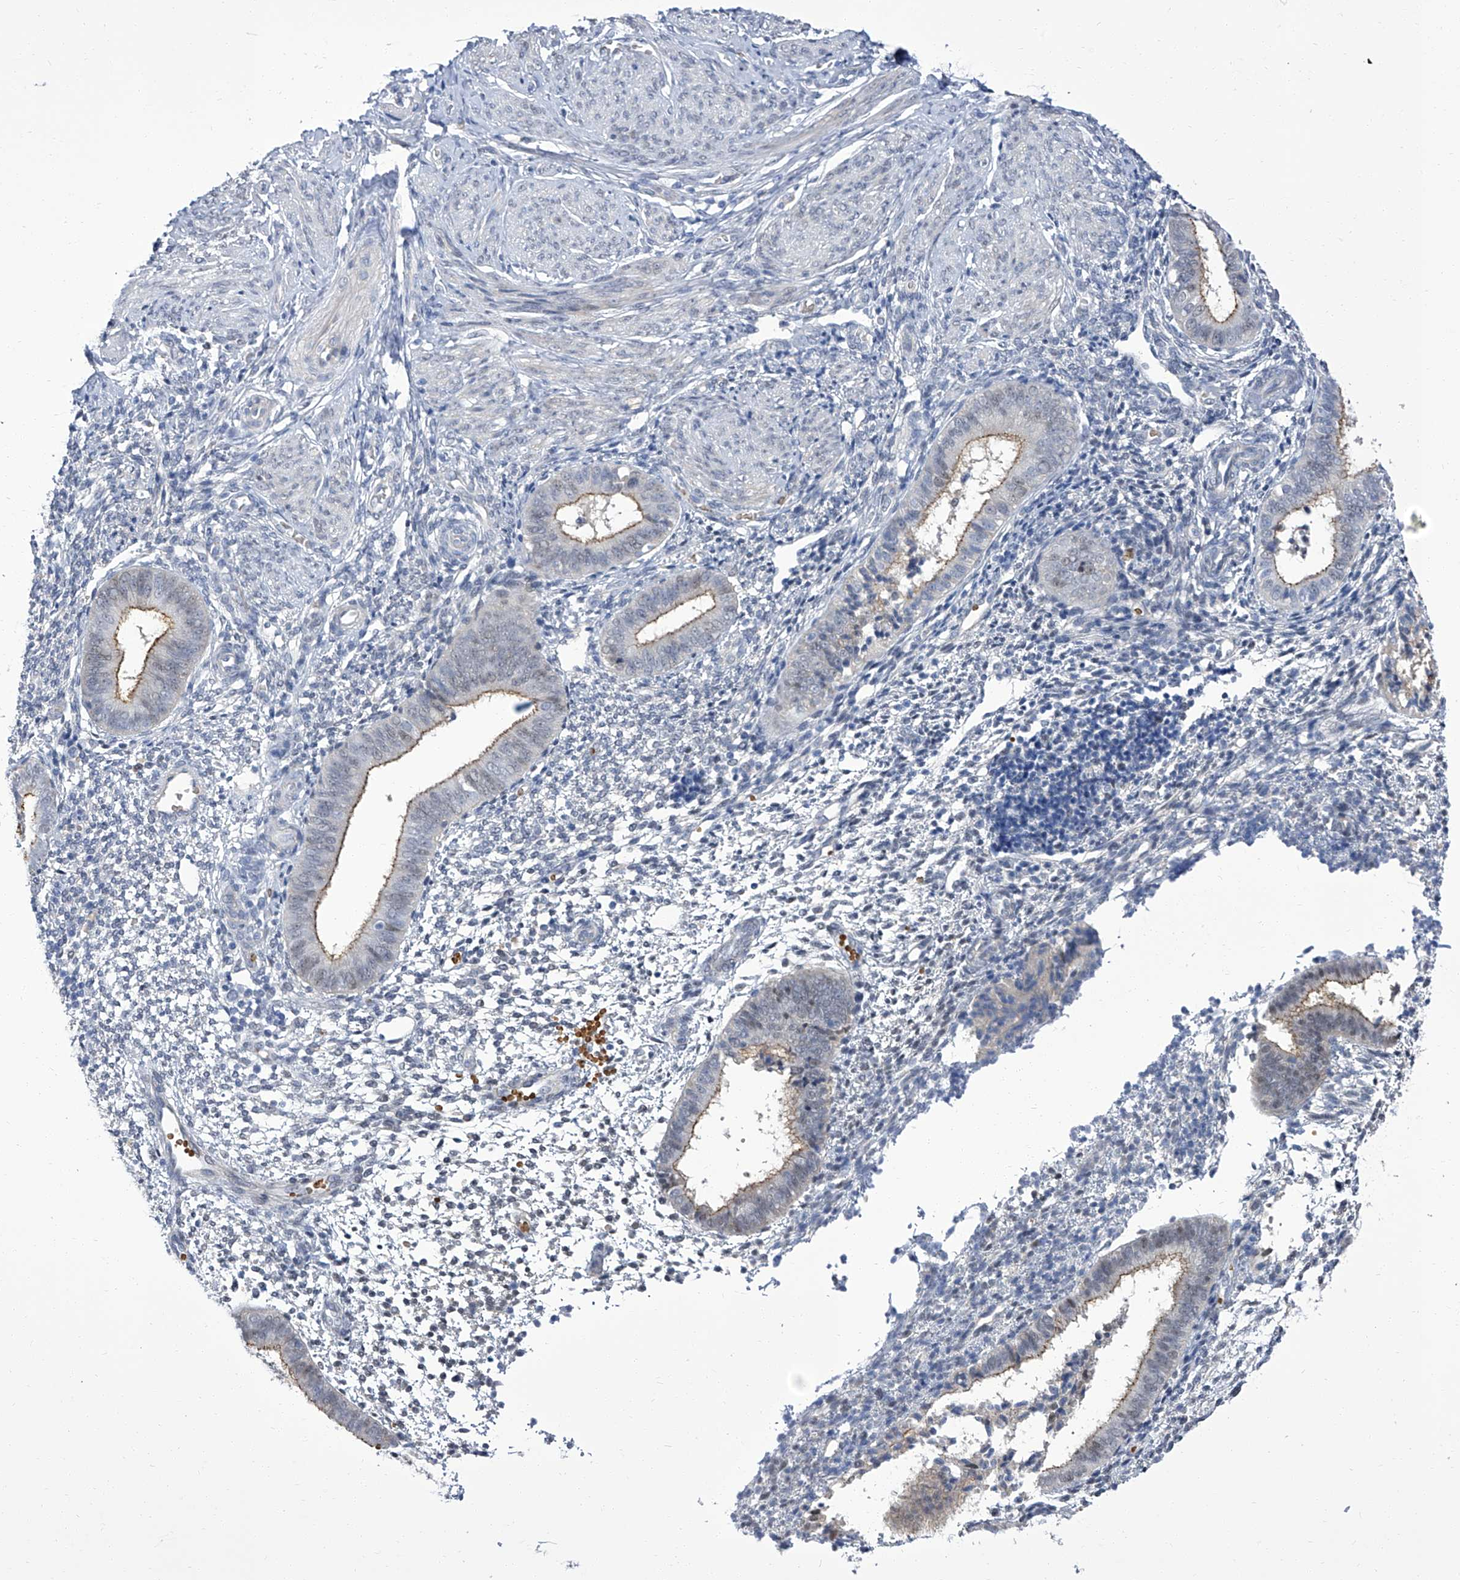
{"staining": {"intensity": "negative", "quantity": "none", "location": "none"}, "tissue": "endometrium", "cell_type": "Cells in endometrial stroma", "image_type": "normal", "snomed": [{"axis": "morphology", "description": "Normal tissue, NOS"}, {"axis": "topography", "description": "Uterus"}, {"axis": "topography", "description": "Endometrium"}], "caption": "The immunohistochemistry (IHC) micrograph has no significant staining in cells in endometrial stroma of endometrium.", "gene": "PARD3", "patient": {"sex": "female", "age": 48}}